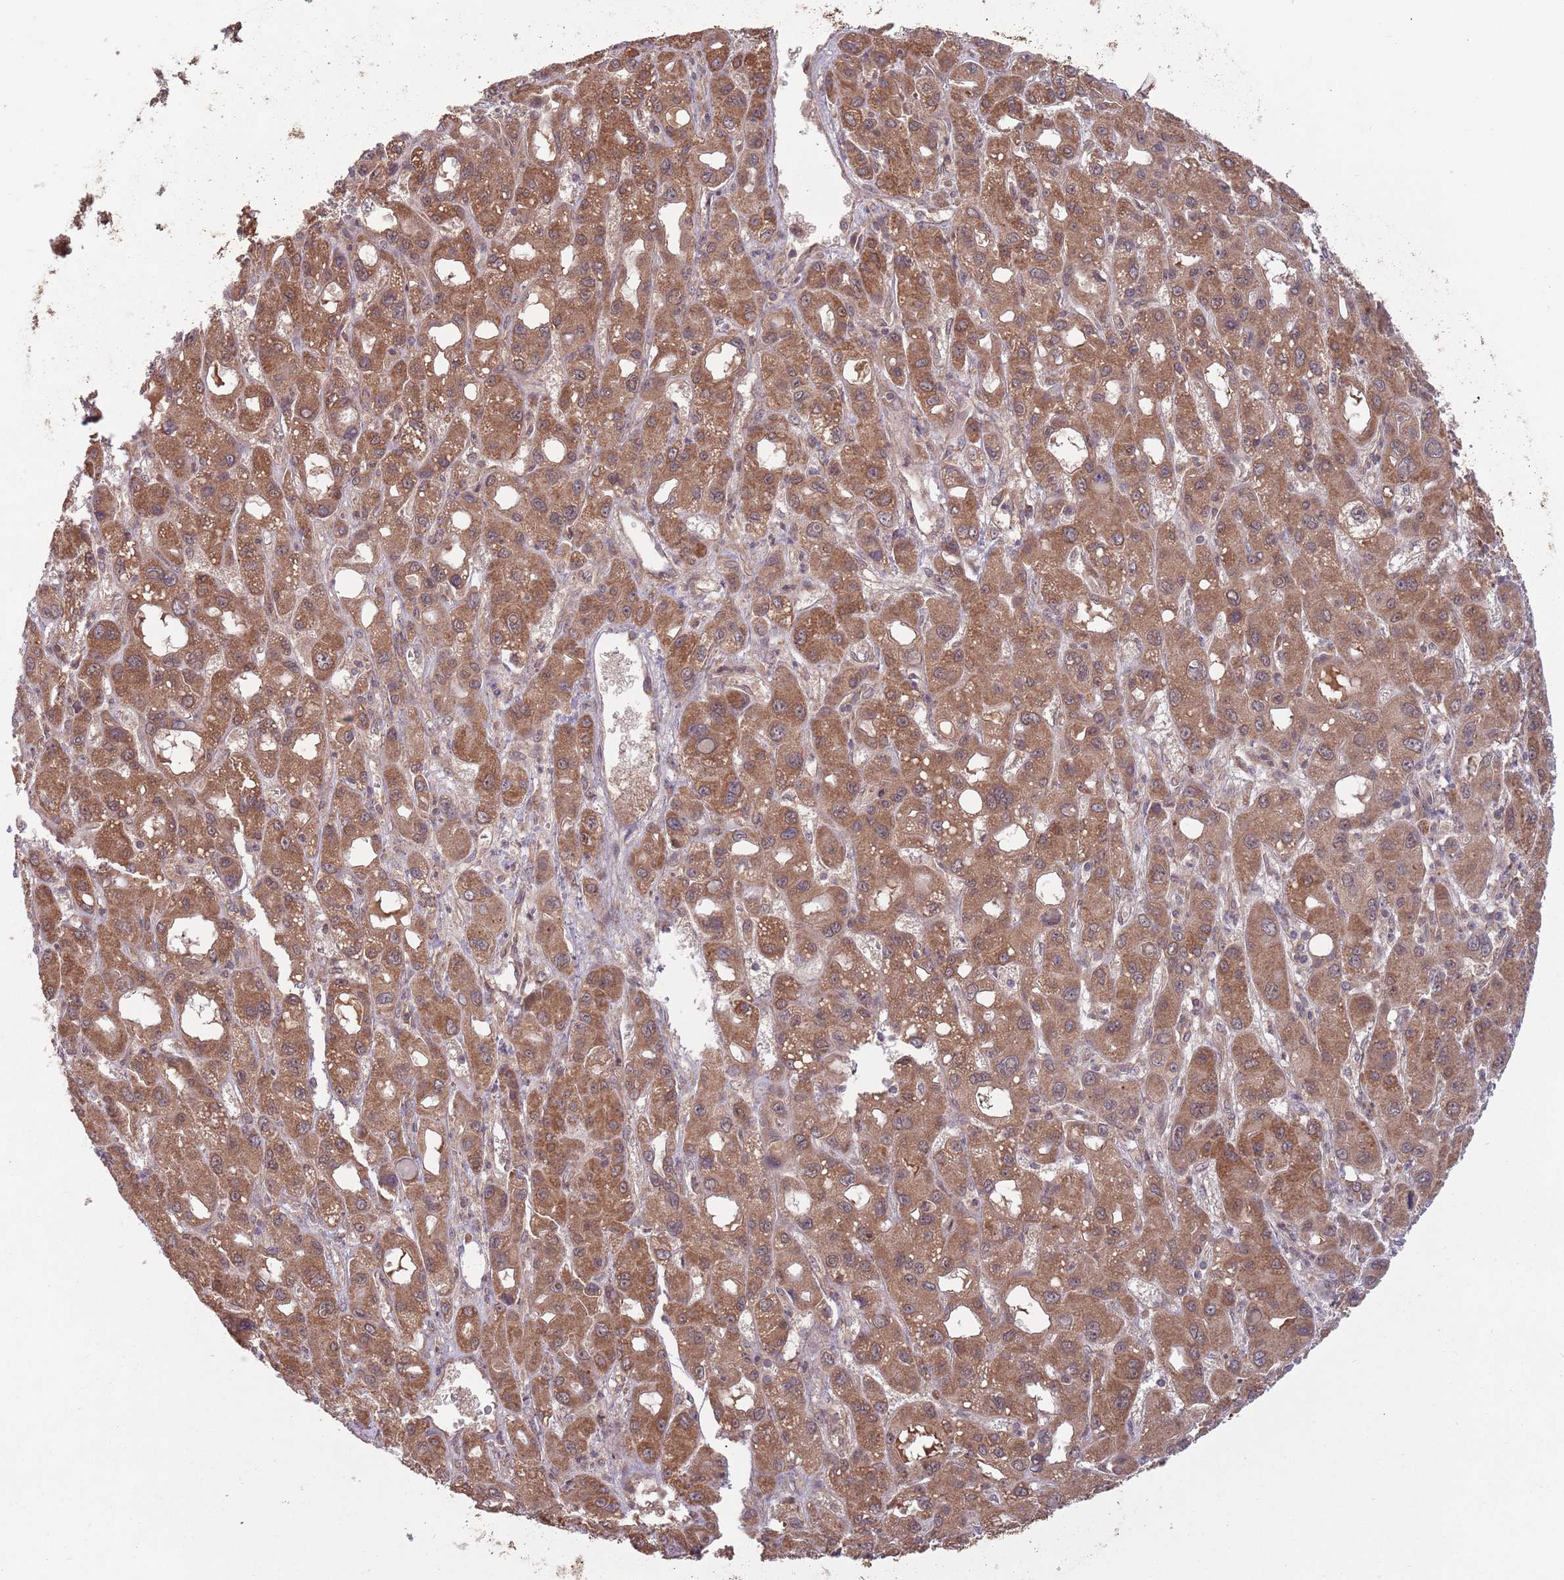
{"staining": {"intensity": "moderate", "quantity": ">75%", "location": "cytoplasmic/membranous"}, "tissue": "liver cancer", "cell_type": "Tumor cells", "image_type": "cancer", "snomed": [{"axis": "morphology", "description": "Carcinoma, Hepatocellular, NOS"}, {"axis": "topography", "description": "Liver"}], "caption": "IHC (DAB) staining of hepatocellular carcinoma (liver) shows moderate cytoplasmic/membranous protein staining in approximately >75% of tumor cells. (IHC, brightfield microscopy, high magnification).", "gene": "MFNG", "patient": {"sex": "male", "age": 55}}